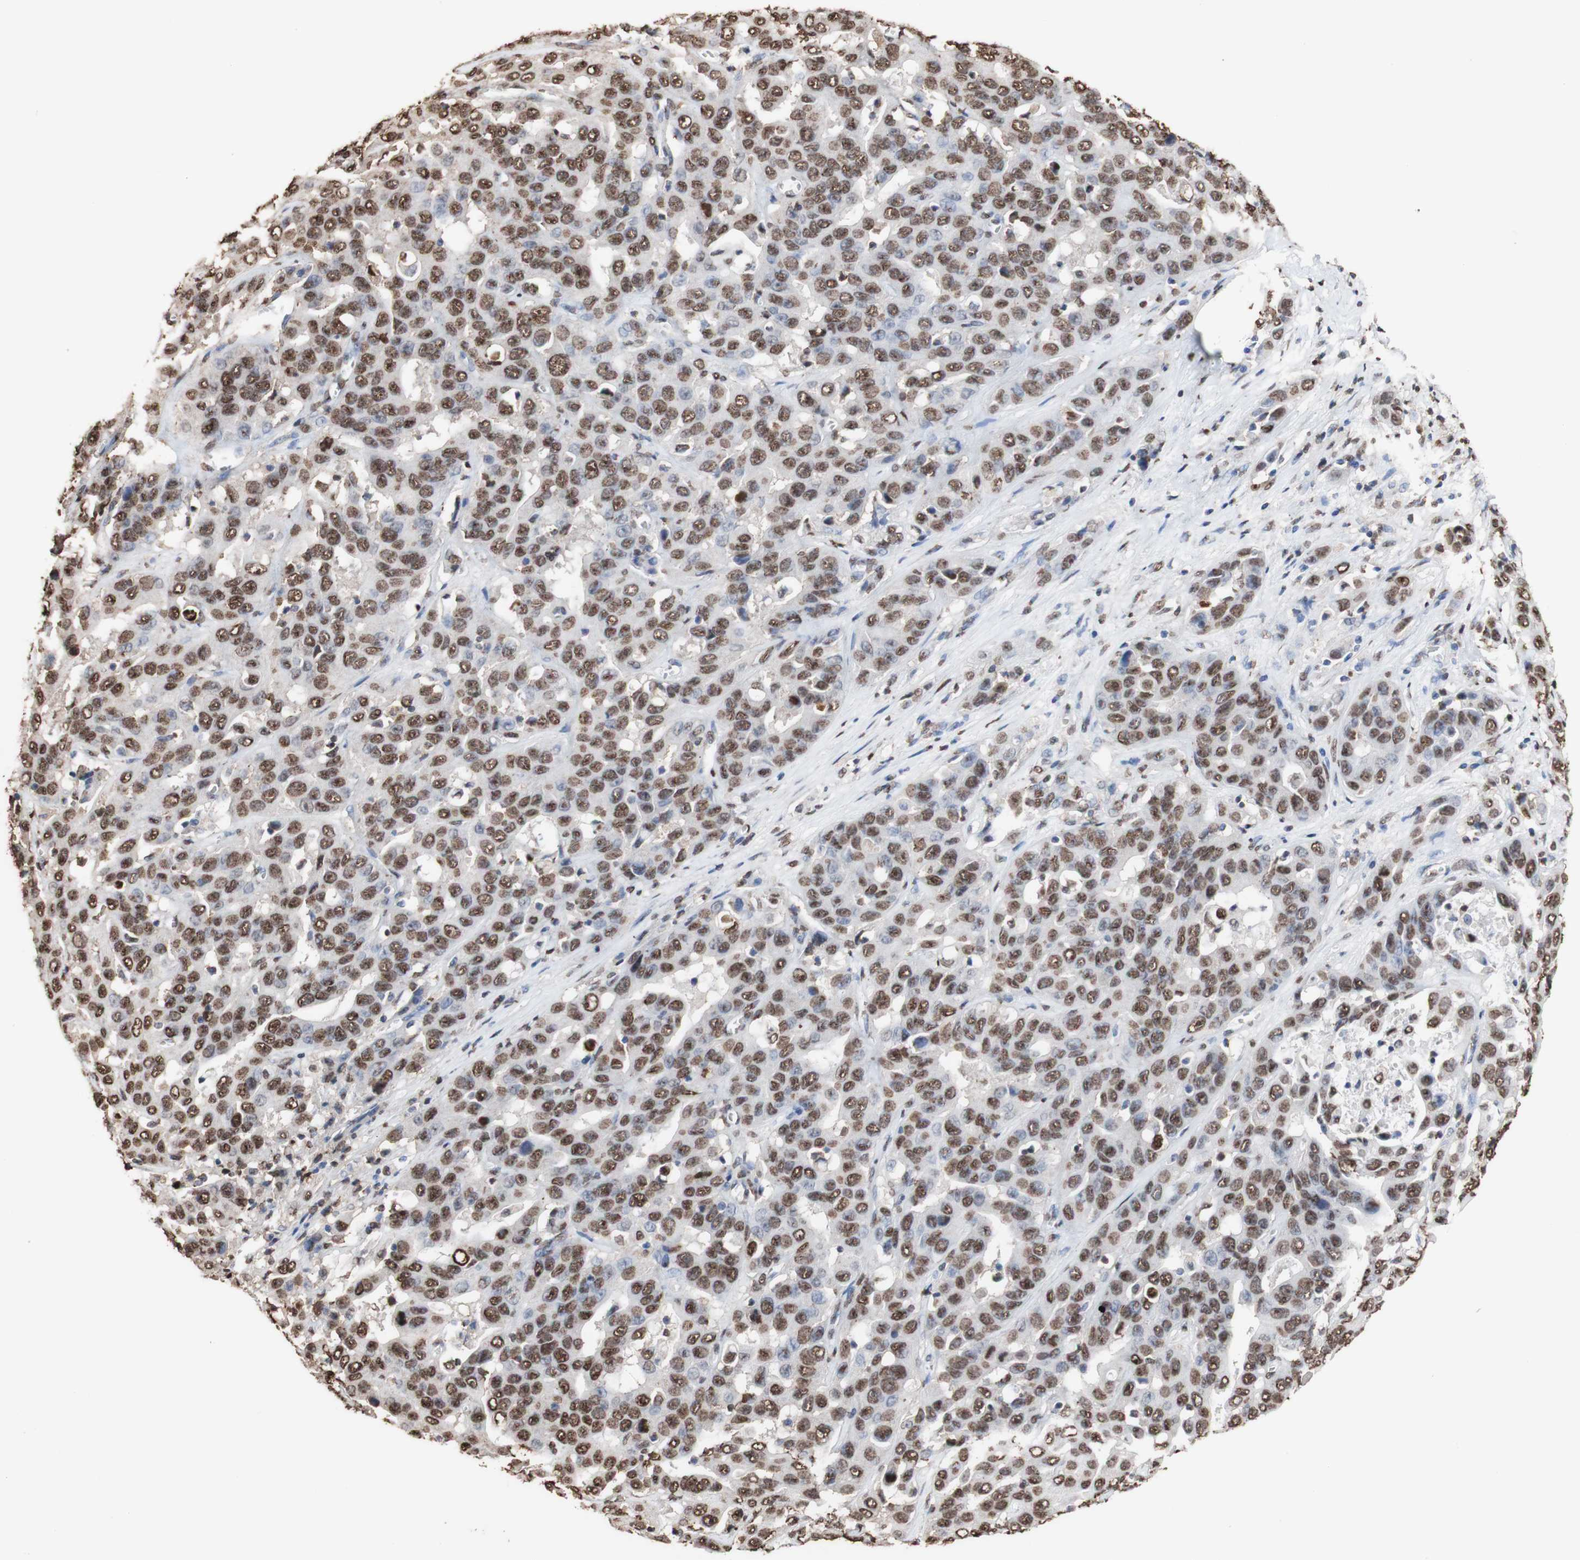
{"staining": {"intensity": "strong", "quantity": ">75%", "location": "cytoplasmic/membranous,nuclear"}, "tissue": "liver cancer", "cell_type": "Tumor cells", "image_type": "cancer", "snomed": [{"axis": "morphology", "description": "Cholangiocarcinoma"}, {"axis": "topography", "description": "Liver"}], "caption": "High-magnification brightfield microscopy of liver cholangiocarcinoma stained with DAB (brown) and counterstained with hematoxylin (blue). tumor cells exhibit strong cytoplasmic/membranous and nuclear positivity is seen in approximately>75% of cells.", "gene": "PIDD1", "patient": {"sex": "female", "age": 52}}